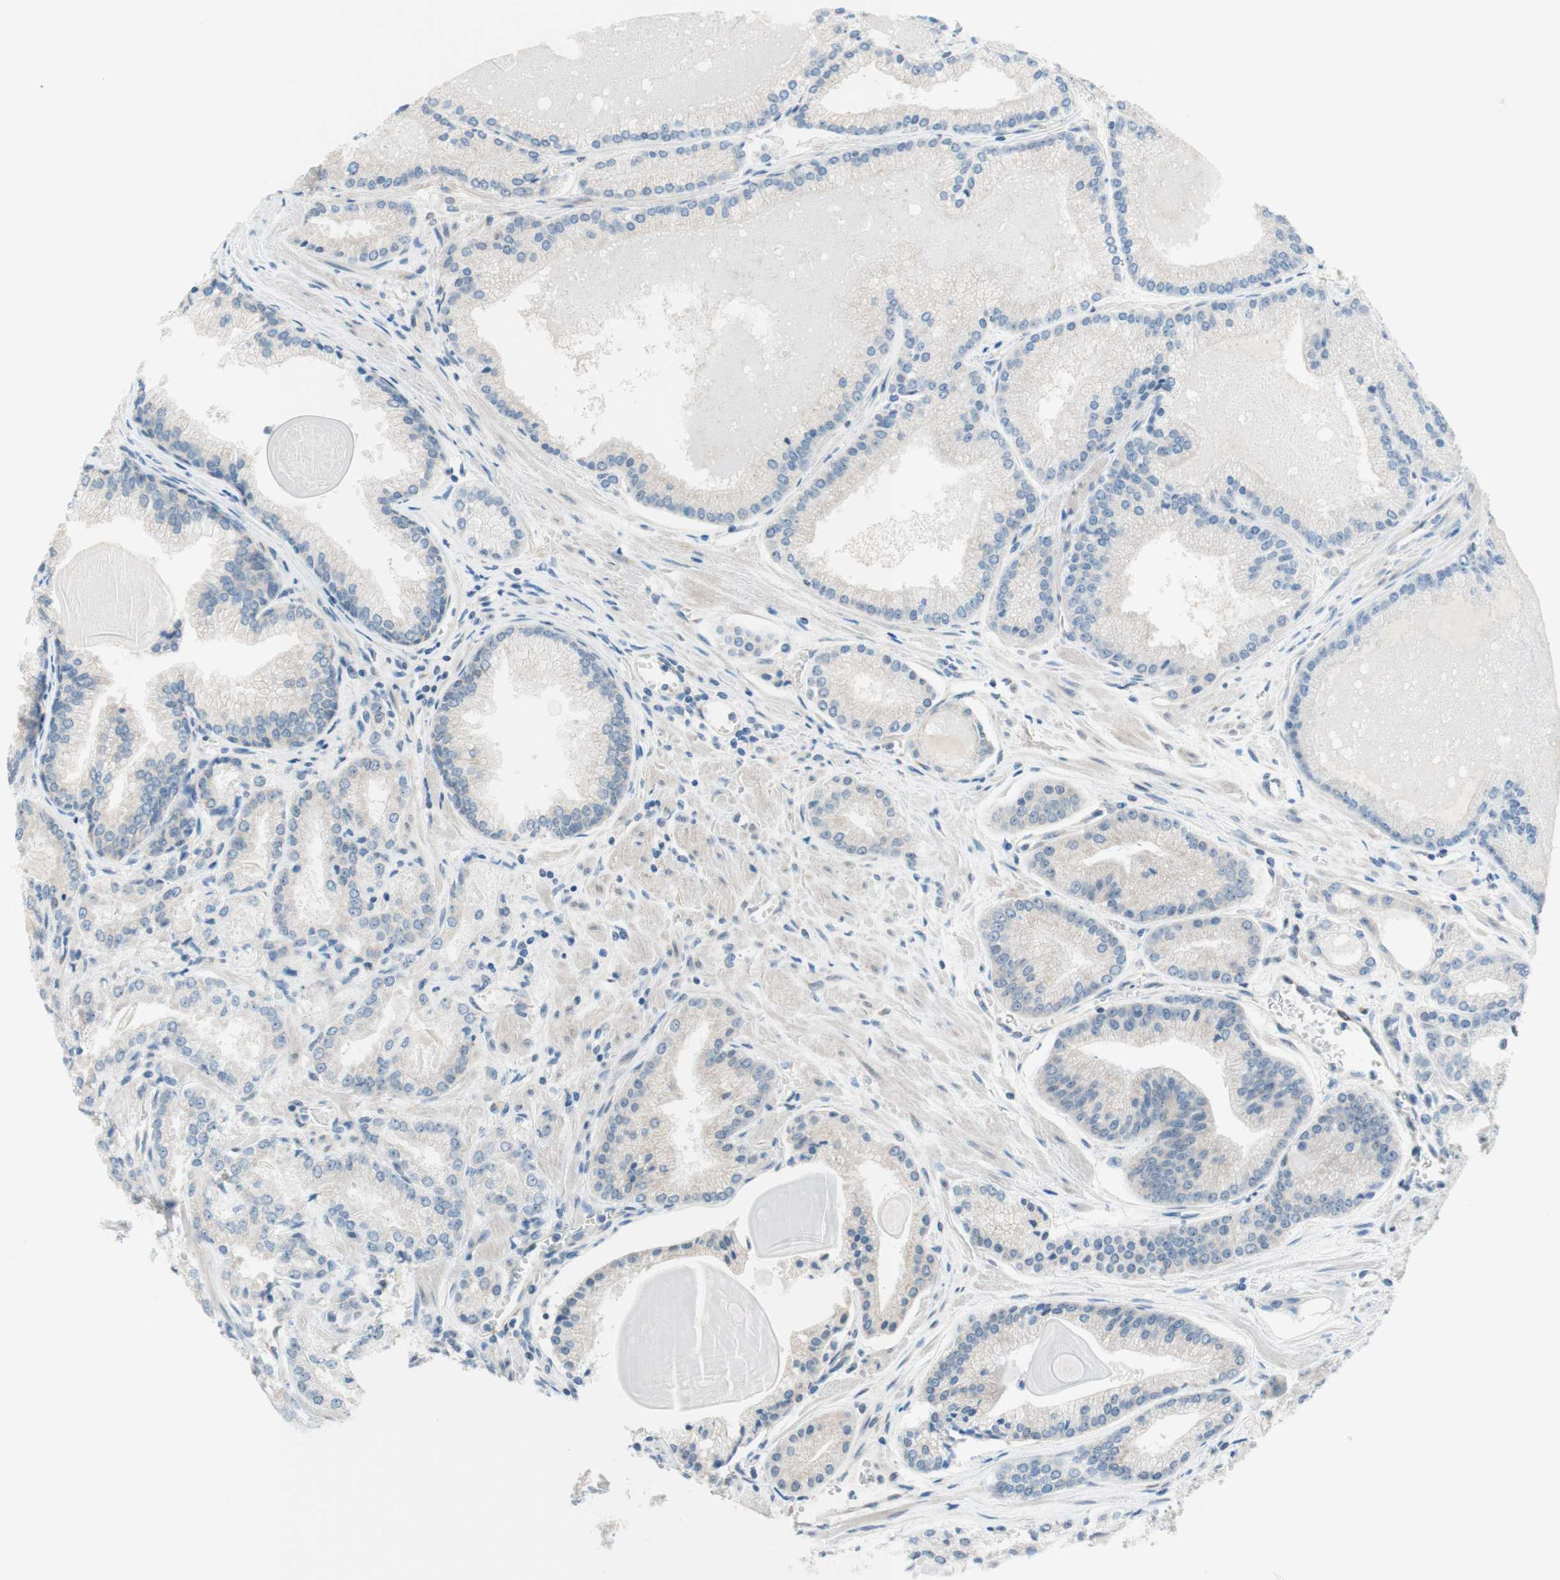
{"staining": {"intensity": "weak", "quantity": "<25%", "location": "cytoplasmic/membranous"}, "tissue": "prostate cancer", "cell_type": "Tumor cells", "image_type": "cancer", "snomed": [{"axis": "morphology", "description": "Adenocarcinoma, Low grade"}, {"axis": "topography", "description": "Prostate"}], "caption": "Histopathology image shows no protein expression in tumor cells of prostate adenocarcinoma (low-grade) tissue.", "gene": "JPH1", "patient": {"sex": "male", "age": 59}}